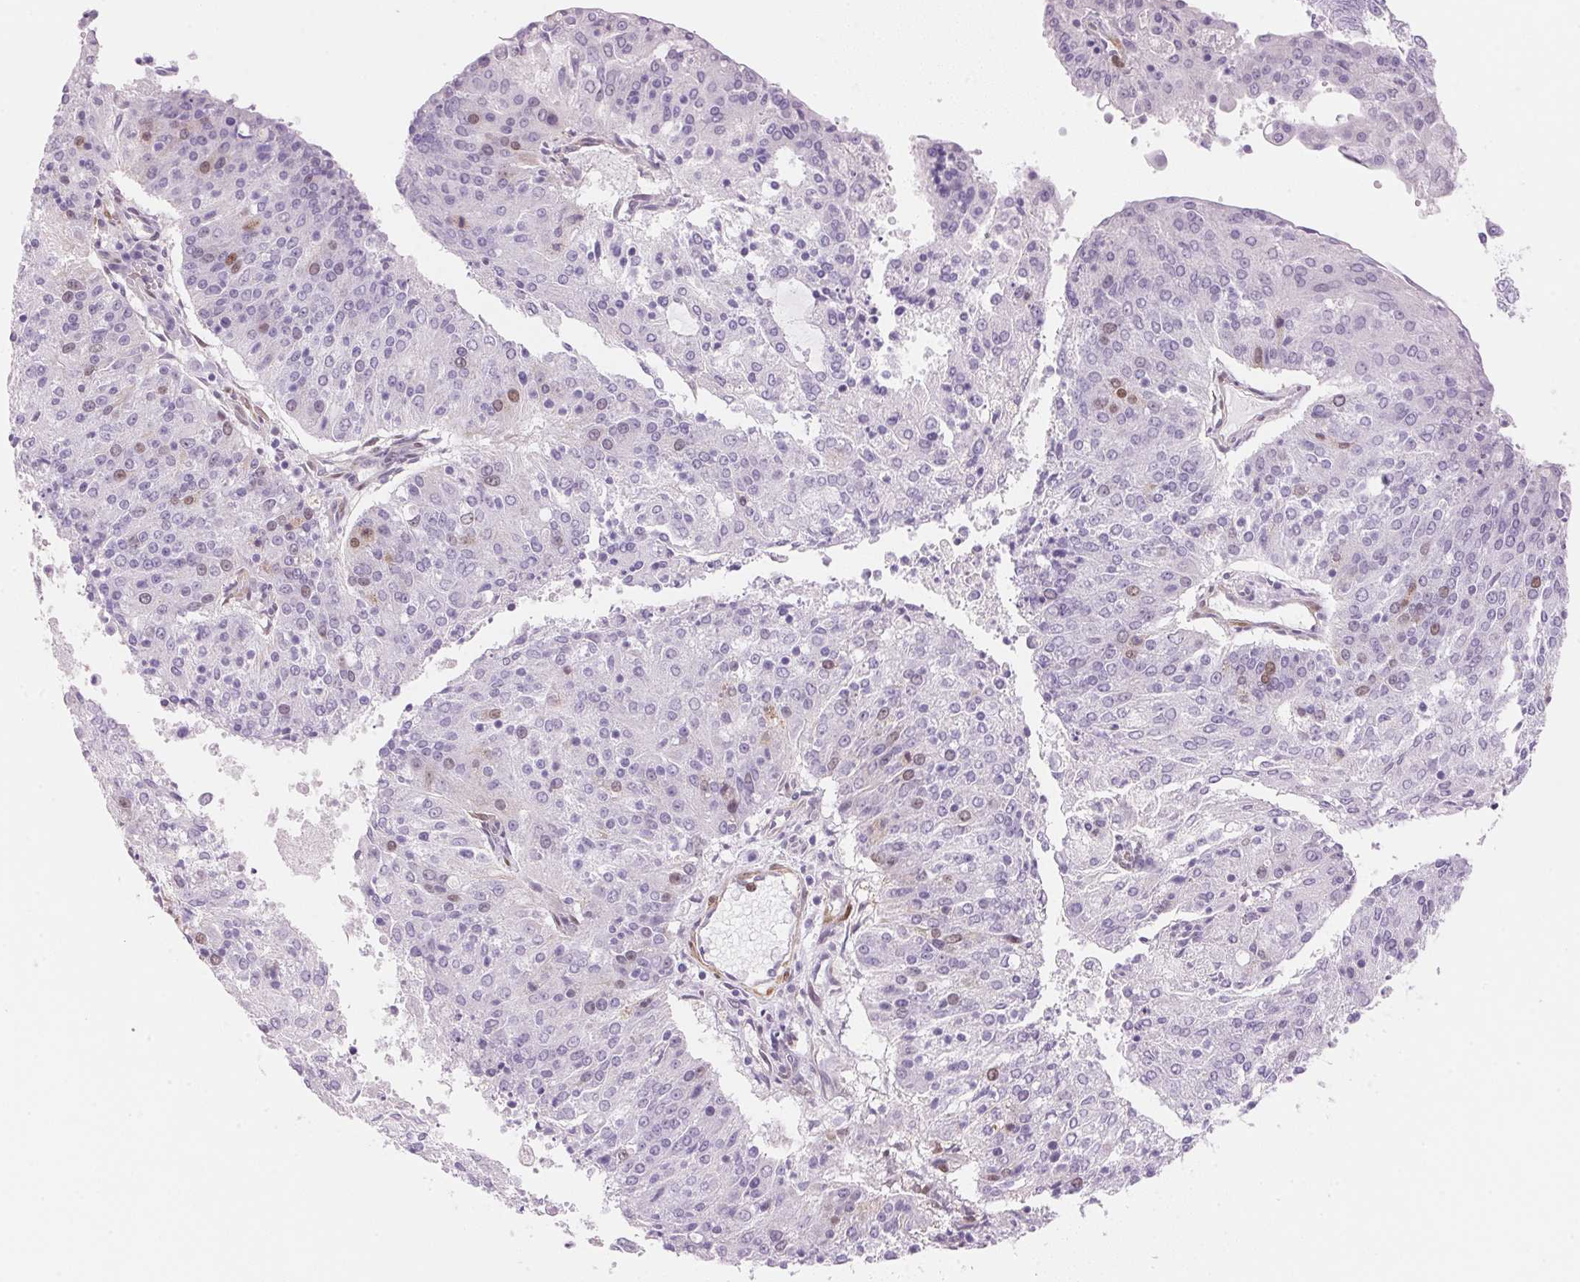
{"staining": {"intensity": "moderate", "quantity": "<25%", "location": "nuclear"}, "tissue": "endometrial cancer", "cell_type": "Tumor cells", "image_type": "cancer", "snomed": [{"axis": "morphology", "description": "Adenocarcinoma, NOS"}, {"axis": "topography", "description": "Endometrium"}], "caption": "Immunohistochemical staining of human adenocarcinoma (endometrial) reveals low levels of moderate nuclear staining in about <25% of tumor cells. Using DAB (3,3'-diaminobenzidine) (brown) and hematoxylin (blue) stains, captured at high magnification using brightfield microscopy.", "gene": "SMTN", "patient": {"sex": "female", "age": 82}}